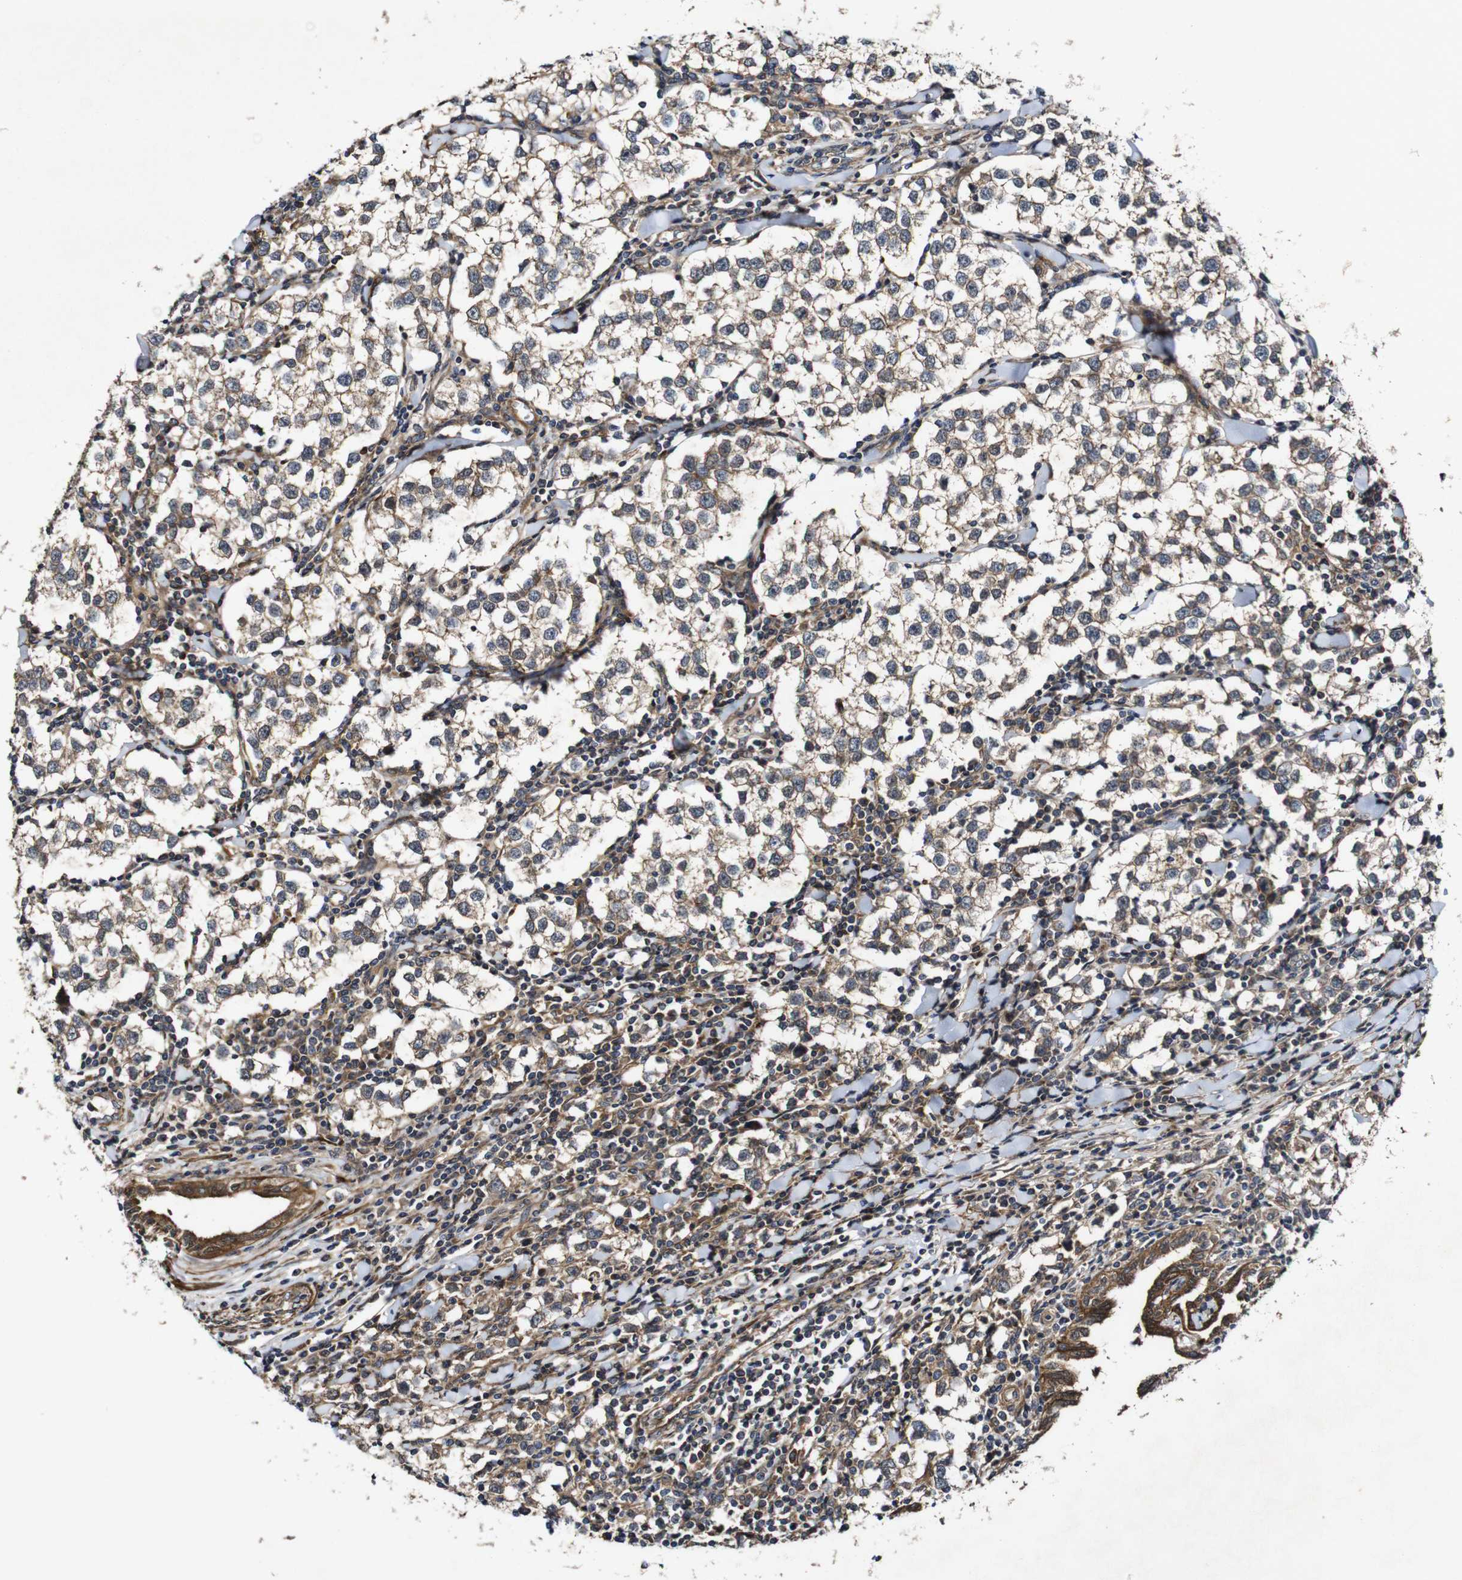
{"staining": {"intensity": "moderate", "quantity": "25%-75%", "location": "cytoplasmic/membranous"}, "tissue": "testis cancer", "cell_type": "Tumor cells", "image_type": "cancer", "snomed": [{"axis": "morphology", "description": "Seminoma, NOS"}, {"axis": "morphology", "description": "Carcinoma, Embryonal, NOS"}, {"axis": "topography", "description": "Testis"}], "caption": "A high-resolution photomicrograph shows IHC staining of embryonal carcinoma (testis), which reveals moderate cytoplasmic/membranous expression in approximately 25%-75% of tumor cells.", "gene": "GSDME", "patient": {"sex": "male", "age": 36}}